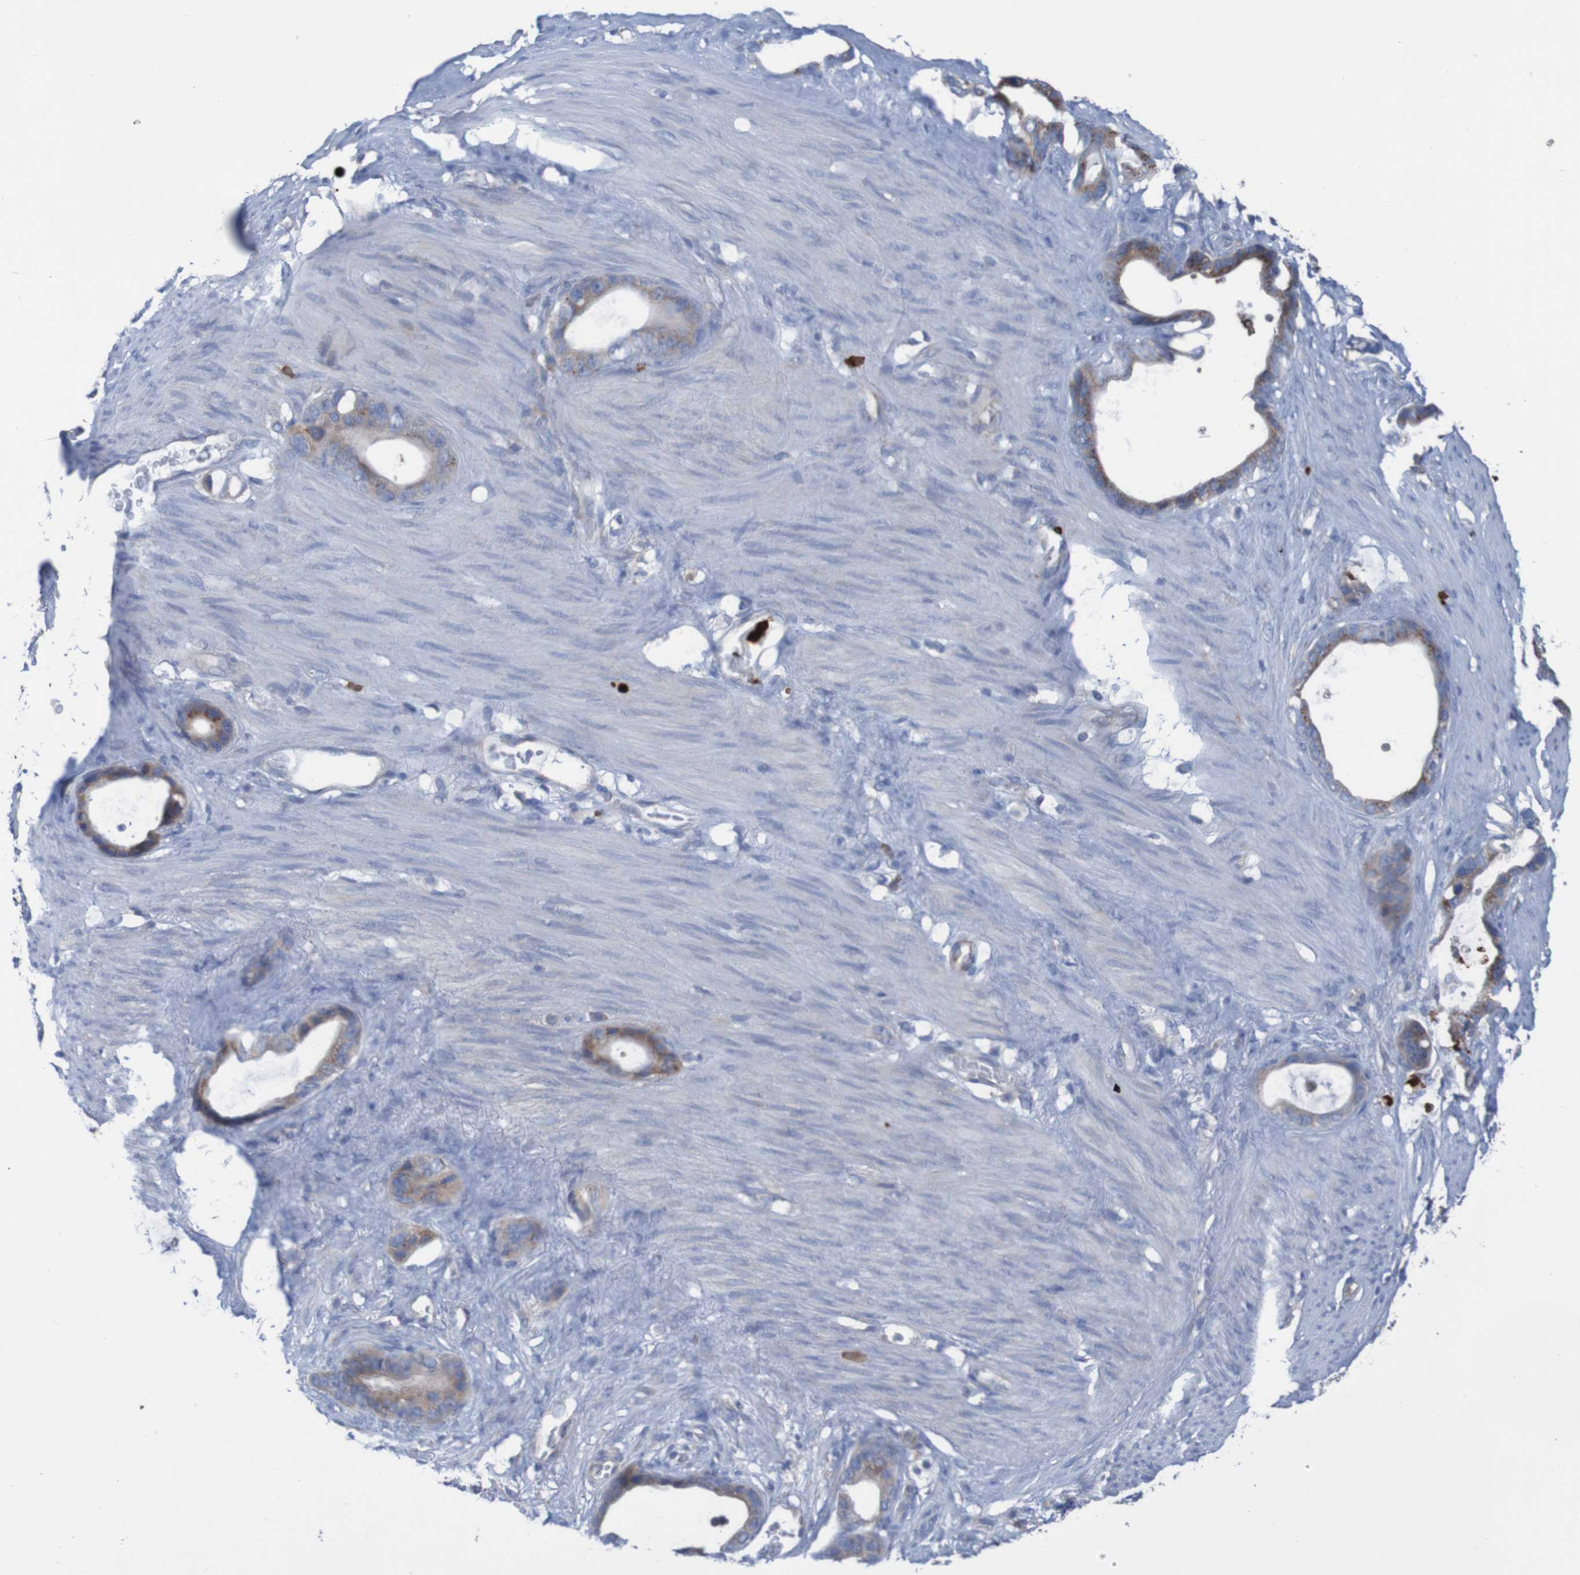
{"staining": {"intensity": "moderate", "quantity": ">75%", "location": "cytoplasmic/membranous"}, "tissue": "stomach cancer", "cell_type": "Tumor cells", "image_type": "cancer", "snomed": [{"axis": "morphology", "description": "Adenocarcinoma, NOS"}, {"axis": "topography", "description": "Stomach"}], "caption": "A brown stain highlights moderate cytoplasmic/membranous expression of a protein in stomach adenocarcinoma tumor cells. The protein of interest is shown in brown color, while the nuclei are stained blue.", "gene": "PARP4", "patient": {"sex": "female", "age": 75}}